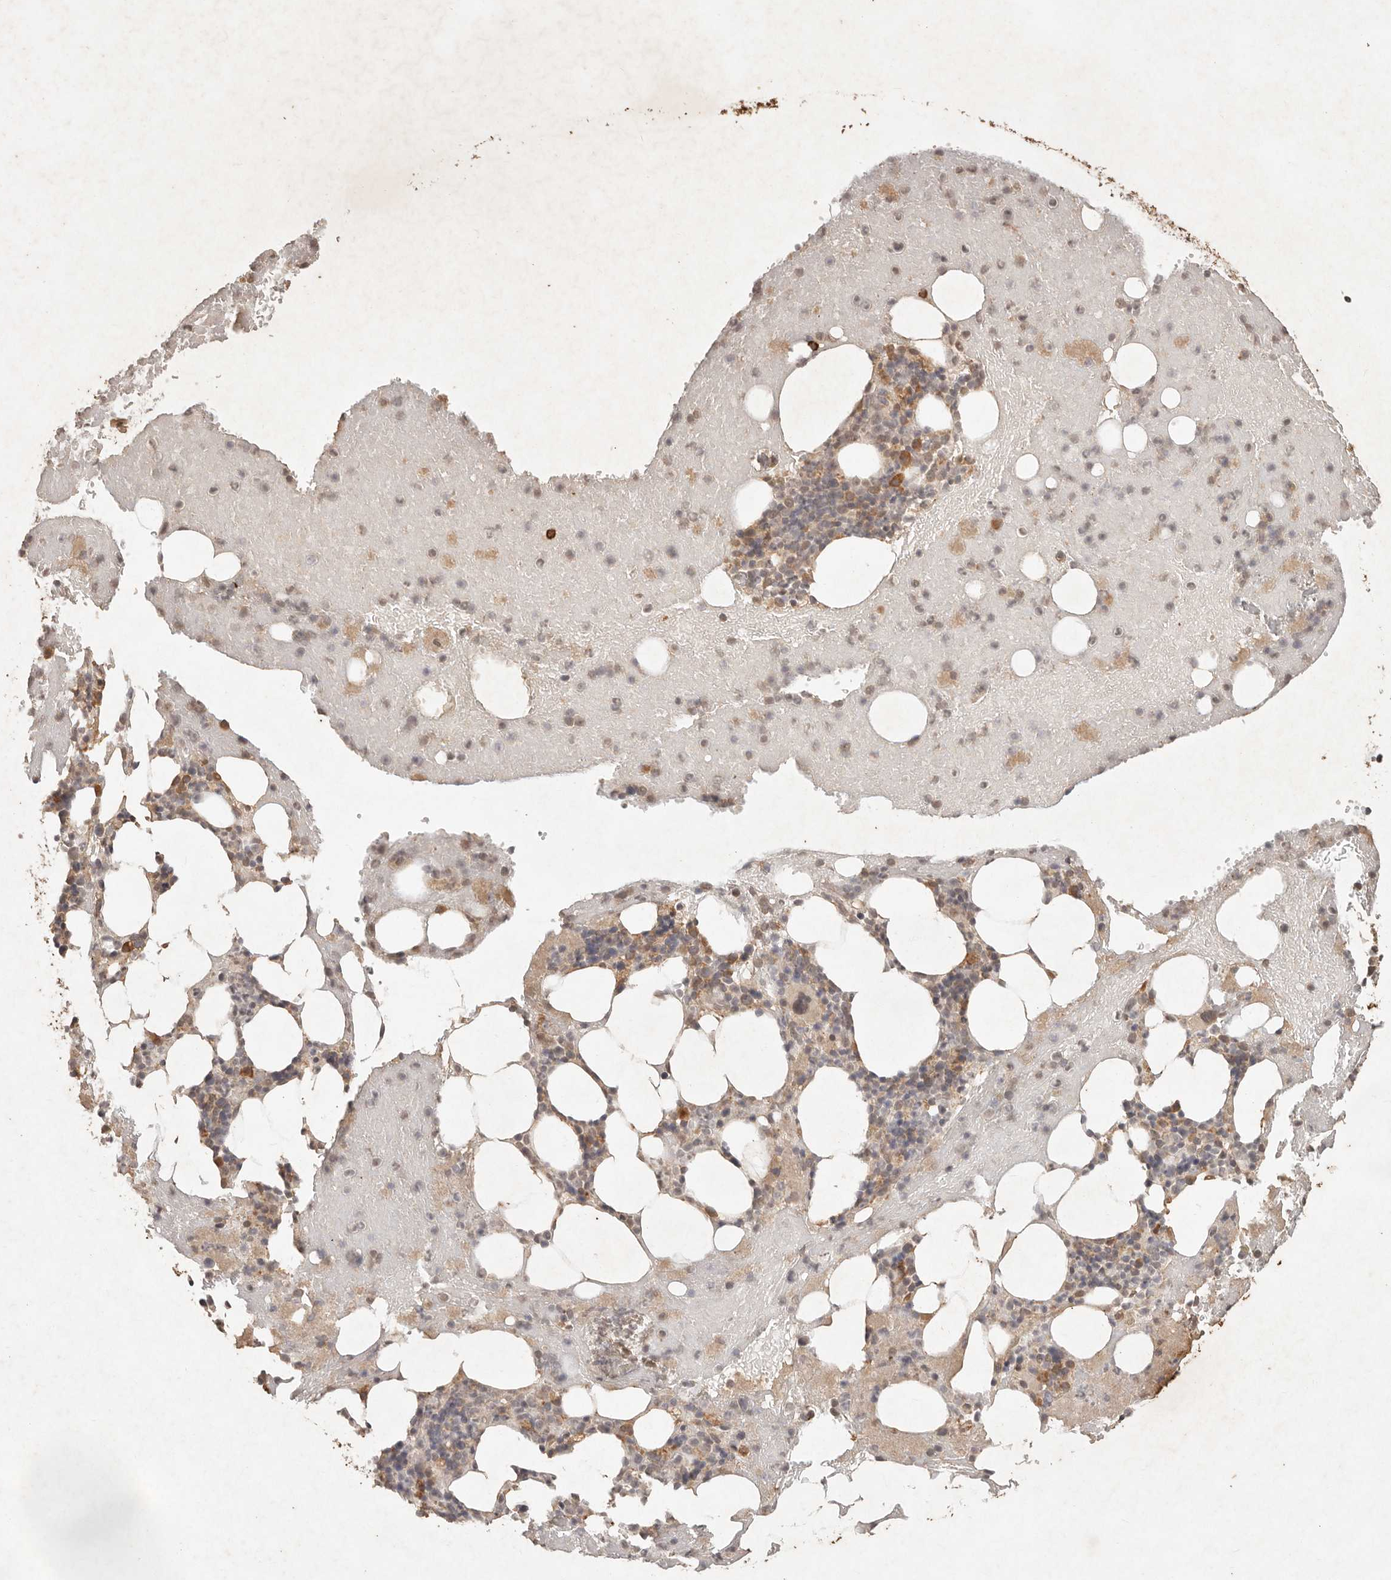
{"staining": {"intensity": "moderate", "quantity": "<25%", "location": "cytoplasmic/membranous"}, "tissue": "bone marrow", "cell_type": "Hematopoietic cells", "image_type": "normal", "snomed": [{"axis": "morphology", "description": "Normal tissue, NOS"}, {"axis": "topography", "description": "Bone marrow"}], "caption": "Immunohistochemistry (IHC) of benign human bone marrow reveals low levels of moderate cytoplasmic/membranous expression in approximately <25% of hematopoietic cells. (DAB (3,3'-diaminobenzidine) IHC, brown staining for protein, blue staining for nuclei).", "gene": "LMO4", "patient": {"sex": "female", "age": 54}}